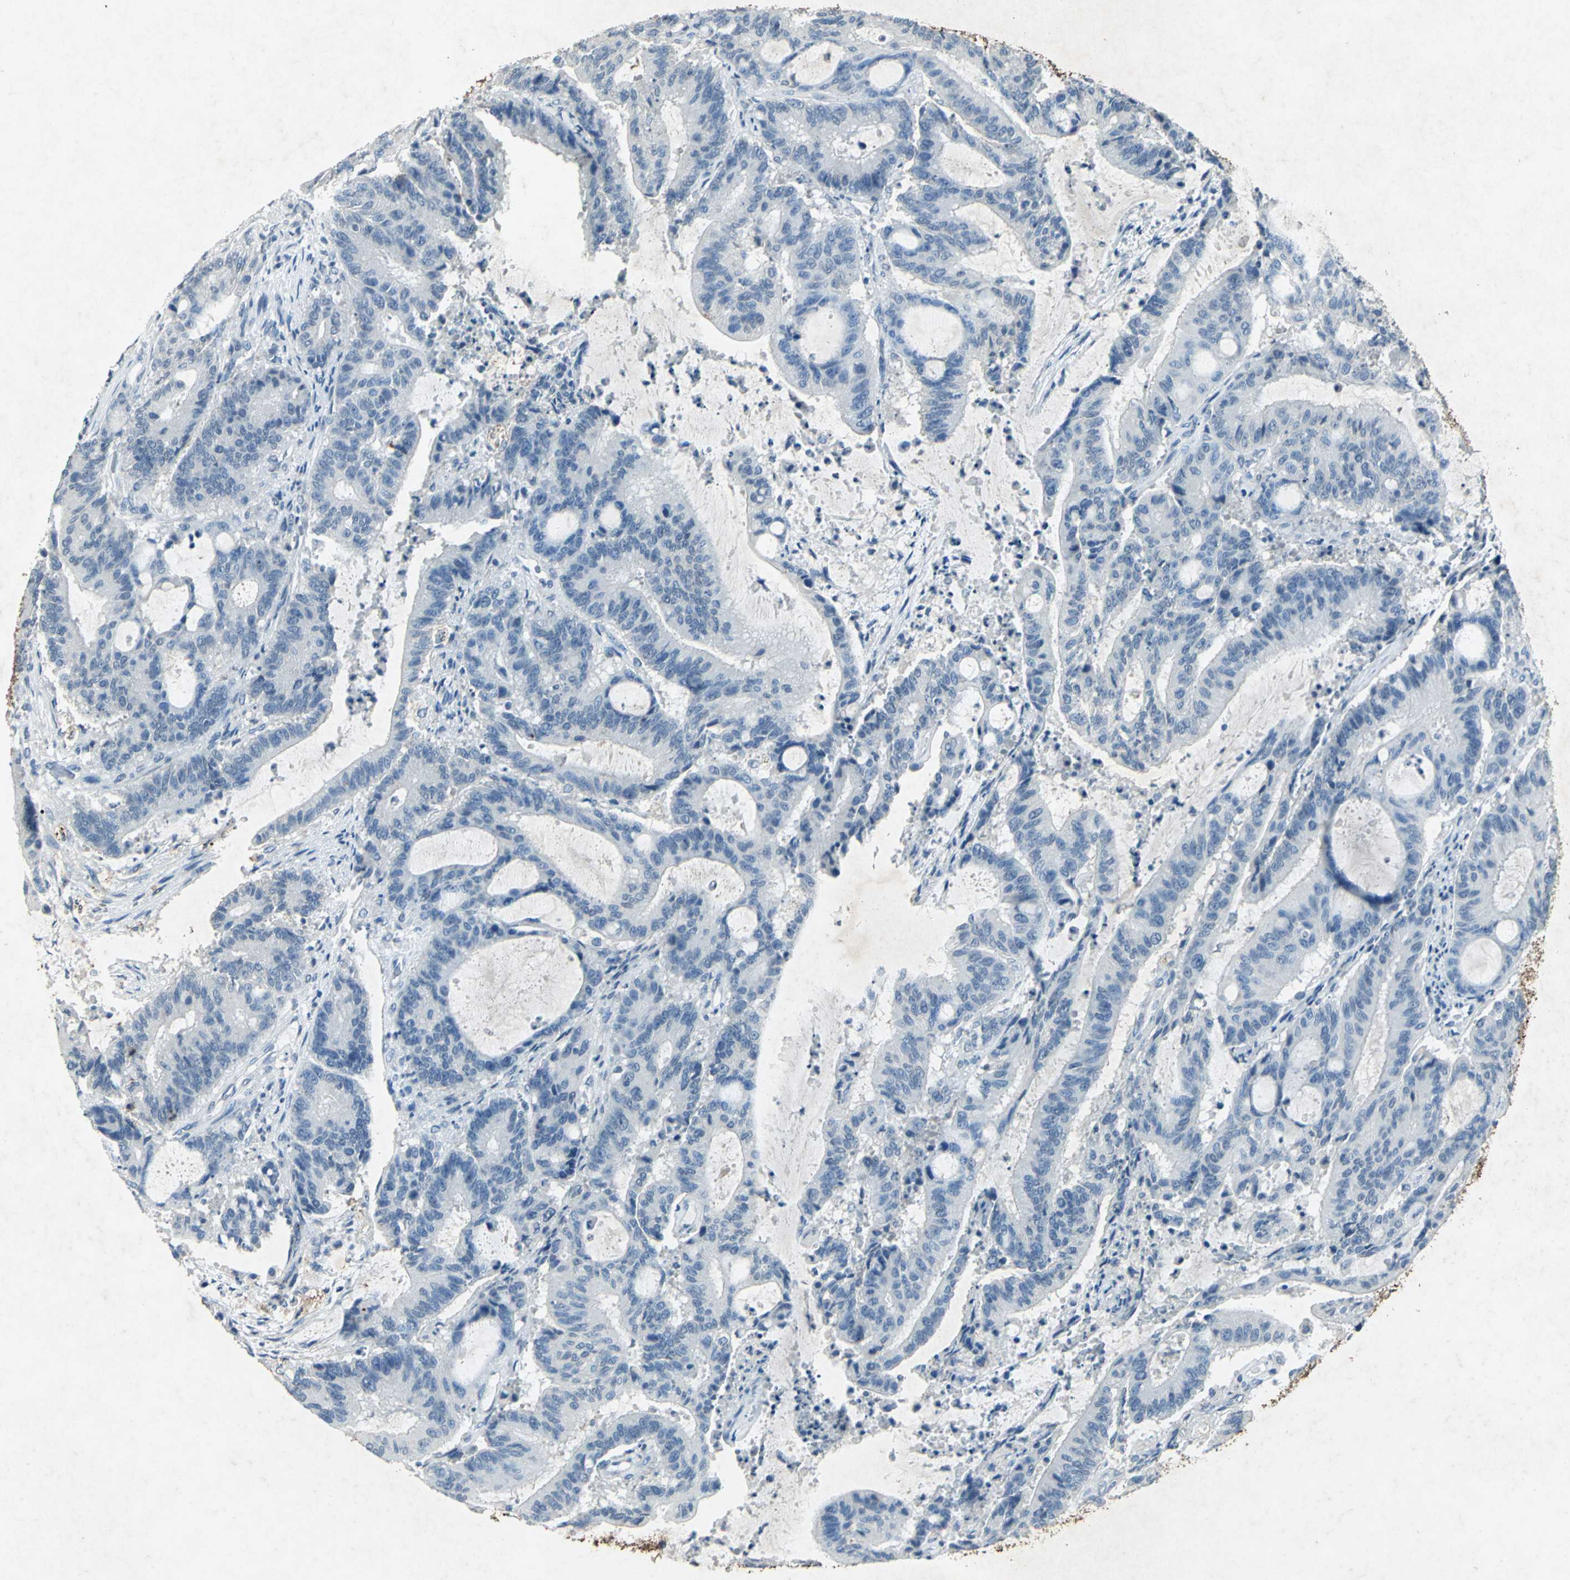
{"staining": {"intensity": "negative", "quantity": "none", "location": "none"}, "tissue": "liver cancer", "cell_type": "Tumor cells", "image_type": "cancer", "snomed": [{"axis": "morphology", "description": "Cholangiocarcinoma"}, {"axis": "topography", "description": "Liver"}], "caption": "Human liver cancer (cholangiocarcinoma) stained for a protein using immunohistochemistry shows no positivity in tumor cells.", "gene": "CAMK2B", "patient": {"sex": "female", "age": 73}}